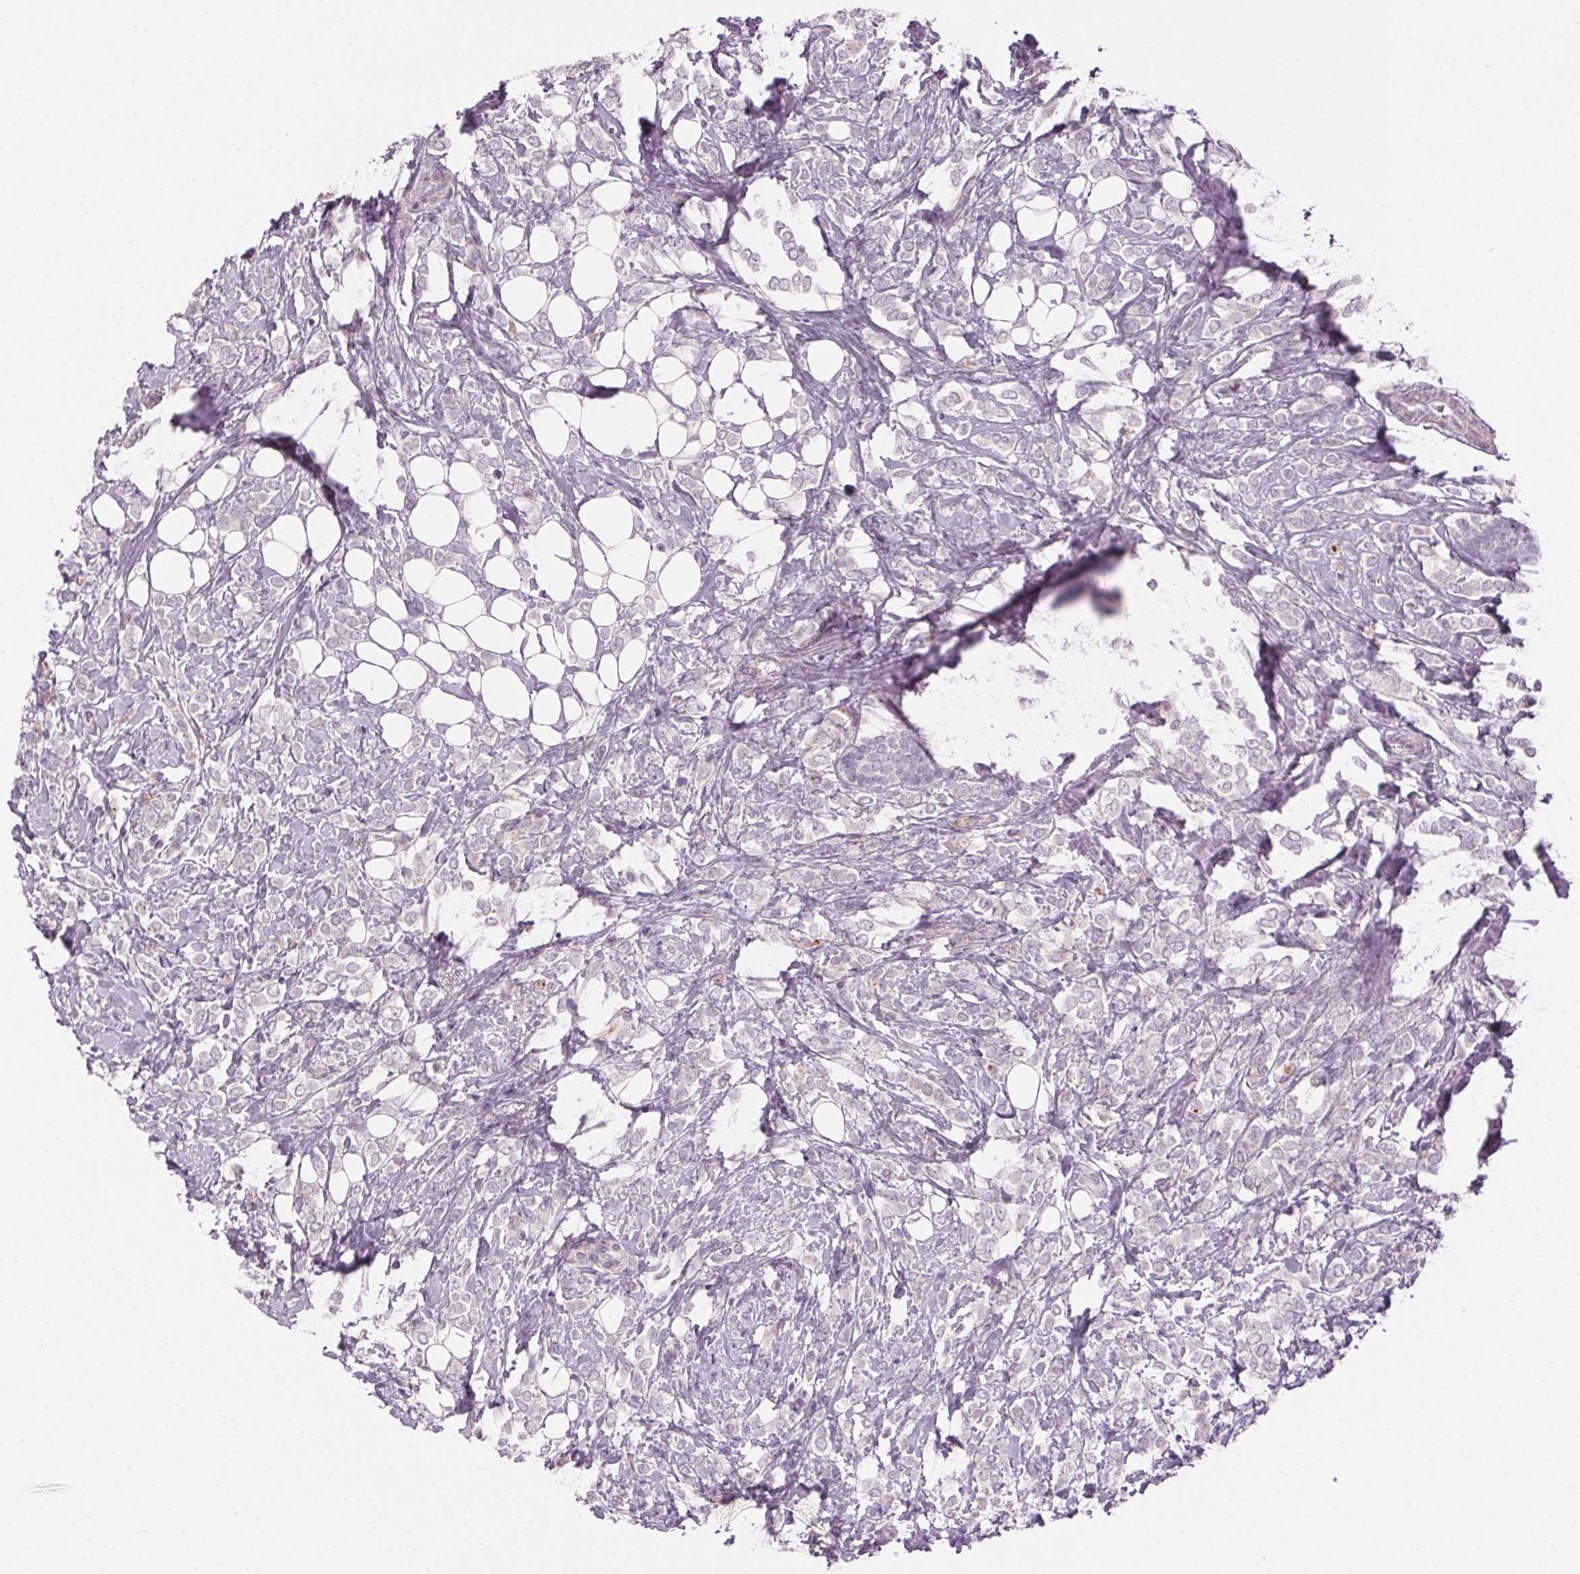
{"staining": {"intensity": "negative", "quantity": "none", "location": "none"}, "tissue": "breast cancer", "cell_type": "Tumor cells", "image_type": "cancer", "snomed": [{"axis": "morphology", "description": "Lobular carcinoma"}, {"axis": "topography", "description": "Breast"}], "caption": "IHC of breast cancer demonstrates no expression in tumor cells.", "gene": "HSF5", "patient": {"sex": "female", "age": 49}}